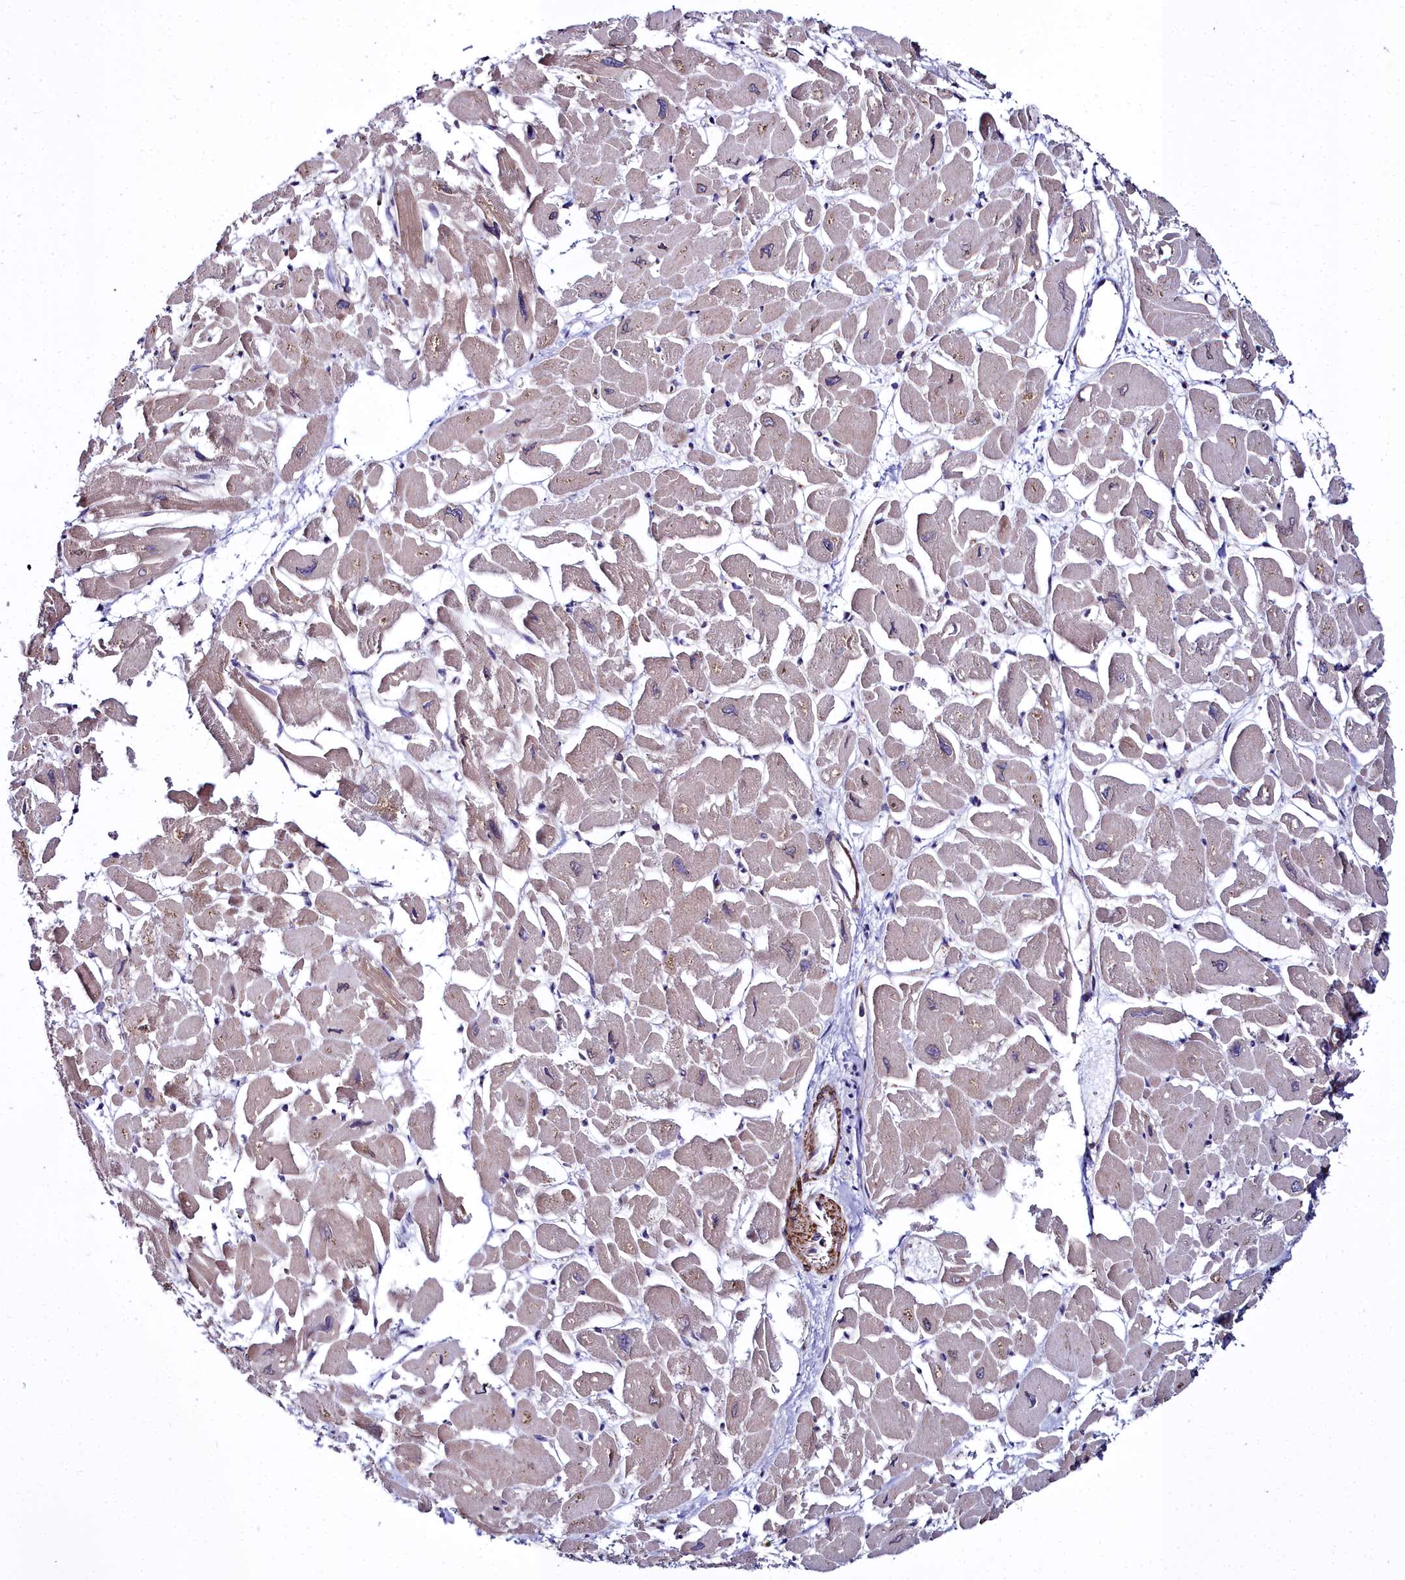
{"staining": {"intensity": "weak", "quantity": "25%-75%", "location": "cytoplasmic/membranous"}, "tissue": "heart muscle", "cell_type": "Cardiomyocytes", "image_type": "normal", "snomed": [{"axis": "morphology", "description": "Normal tissue, NOS"}, {"axis": "topography", "description": "Heart"}], "caption": "Human heart muscle stained with a brown dye shows weak cytoplasmic/membranous positive positivity in about 25%-75% of cardiomyocytes.", "gene": "FADS3", "patient": {"sex": "male", "age": 54}}